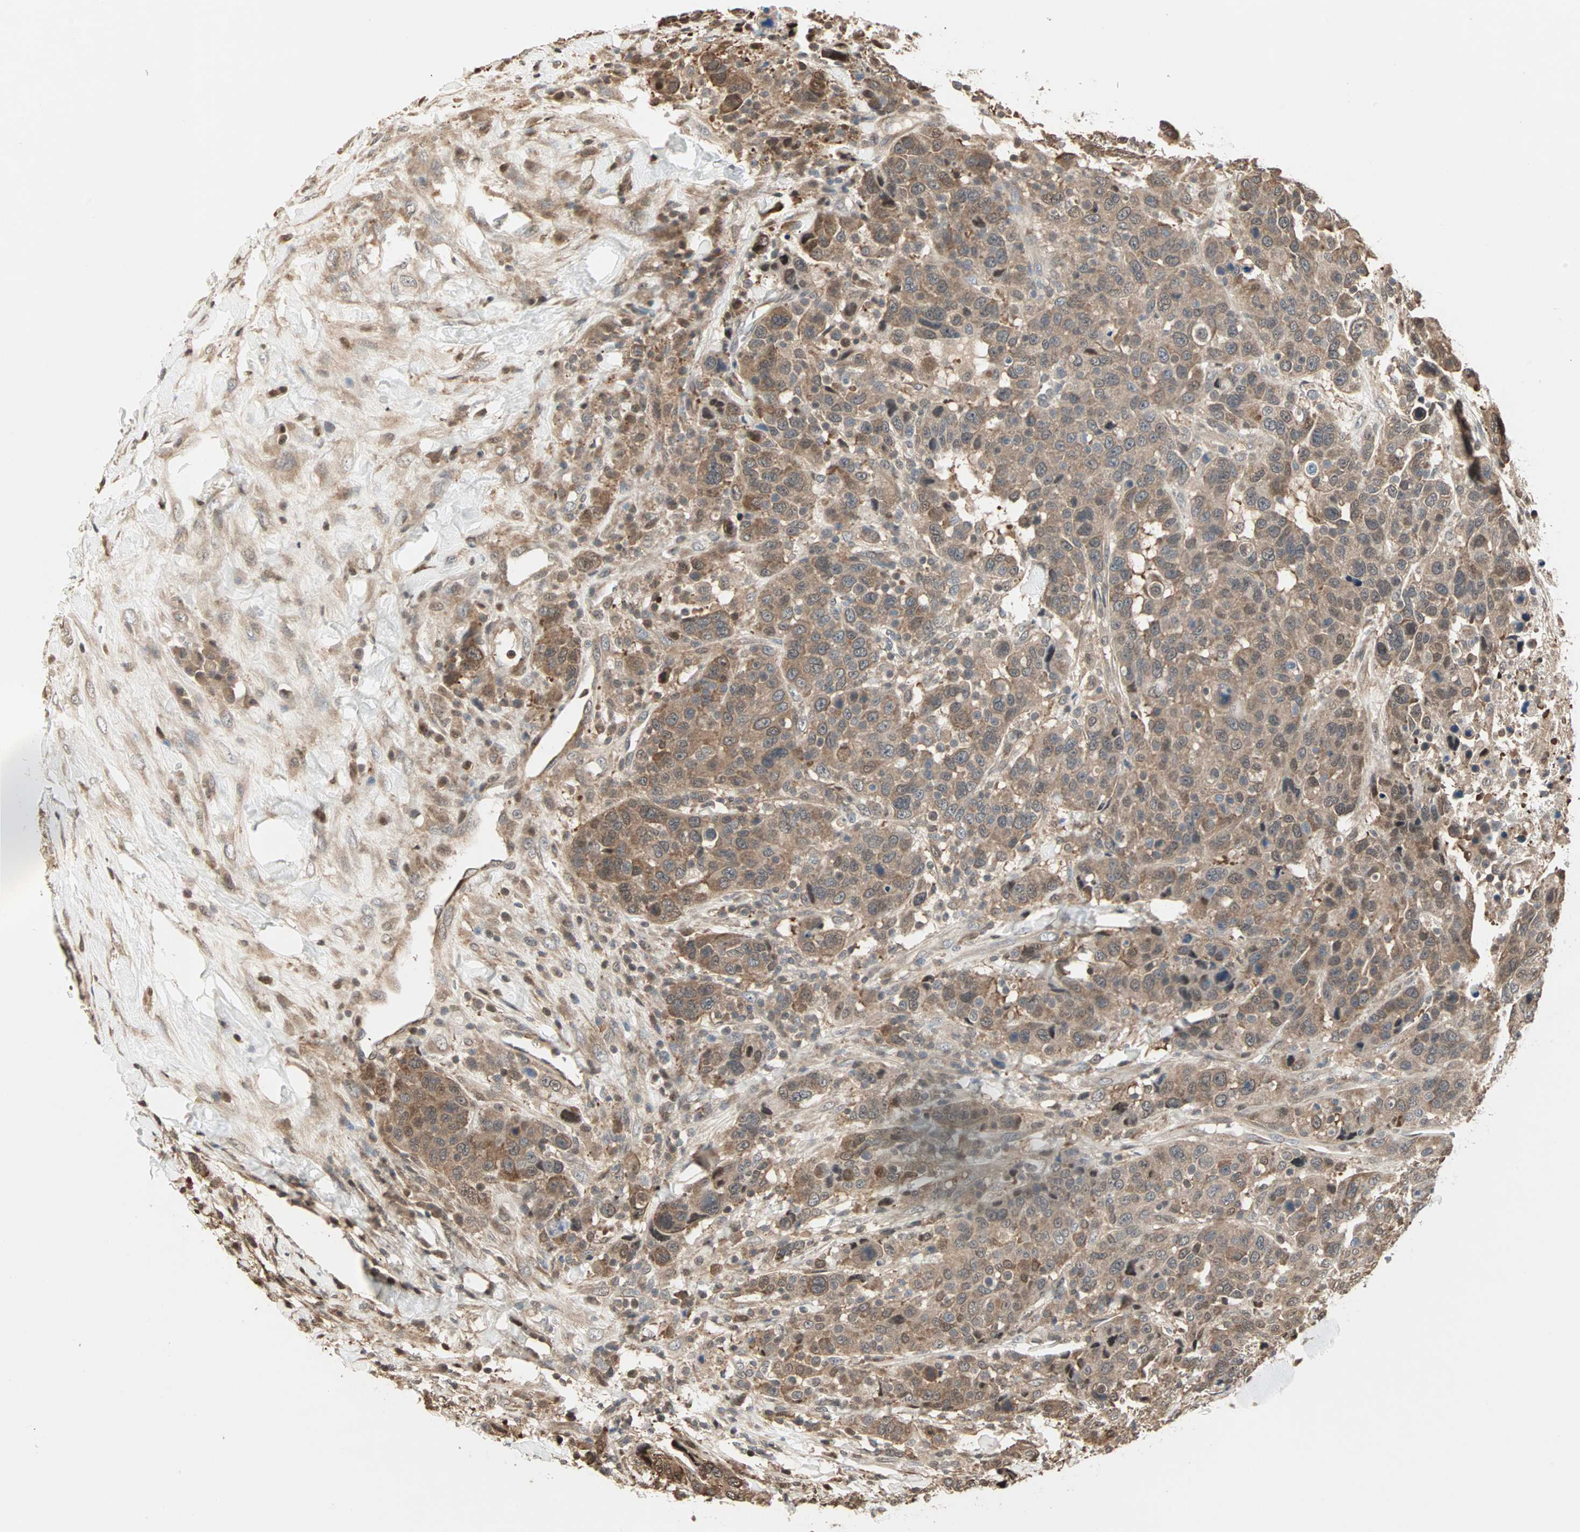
{"staining": {"intensity": "moderate", "quantity": ">75%", "location": "cytoplasmic/membranous"}, "tissue": "breast cancer", "cell_type": "Tumor cells", "image_type": "cancer", "snomed": [{"axis": "morphology", "description": "Duct carcinoma"}, {"axis": "topography", "description": "Breast"}], "caption": "A photomicrograph of human invasive ductal carcinoma (breast) stained for a protein shows moderate cytoplasmic/membranous brown staining in tumor cells.", "gene": "DRG2", "patient": {"sex": "female", "age": 37}}